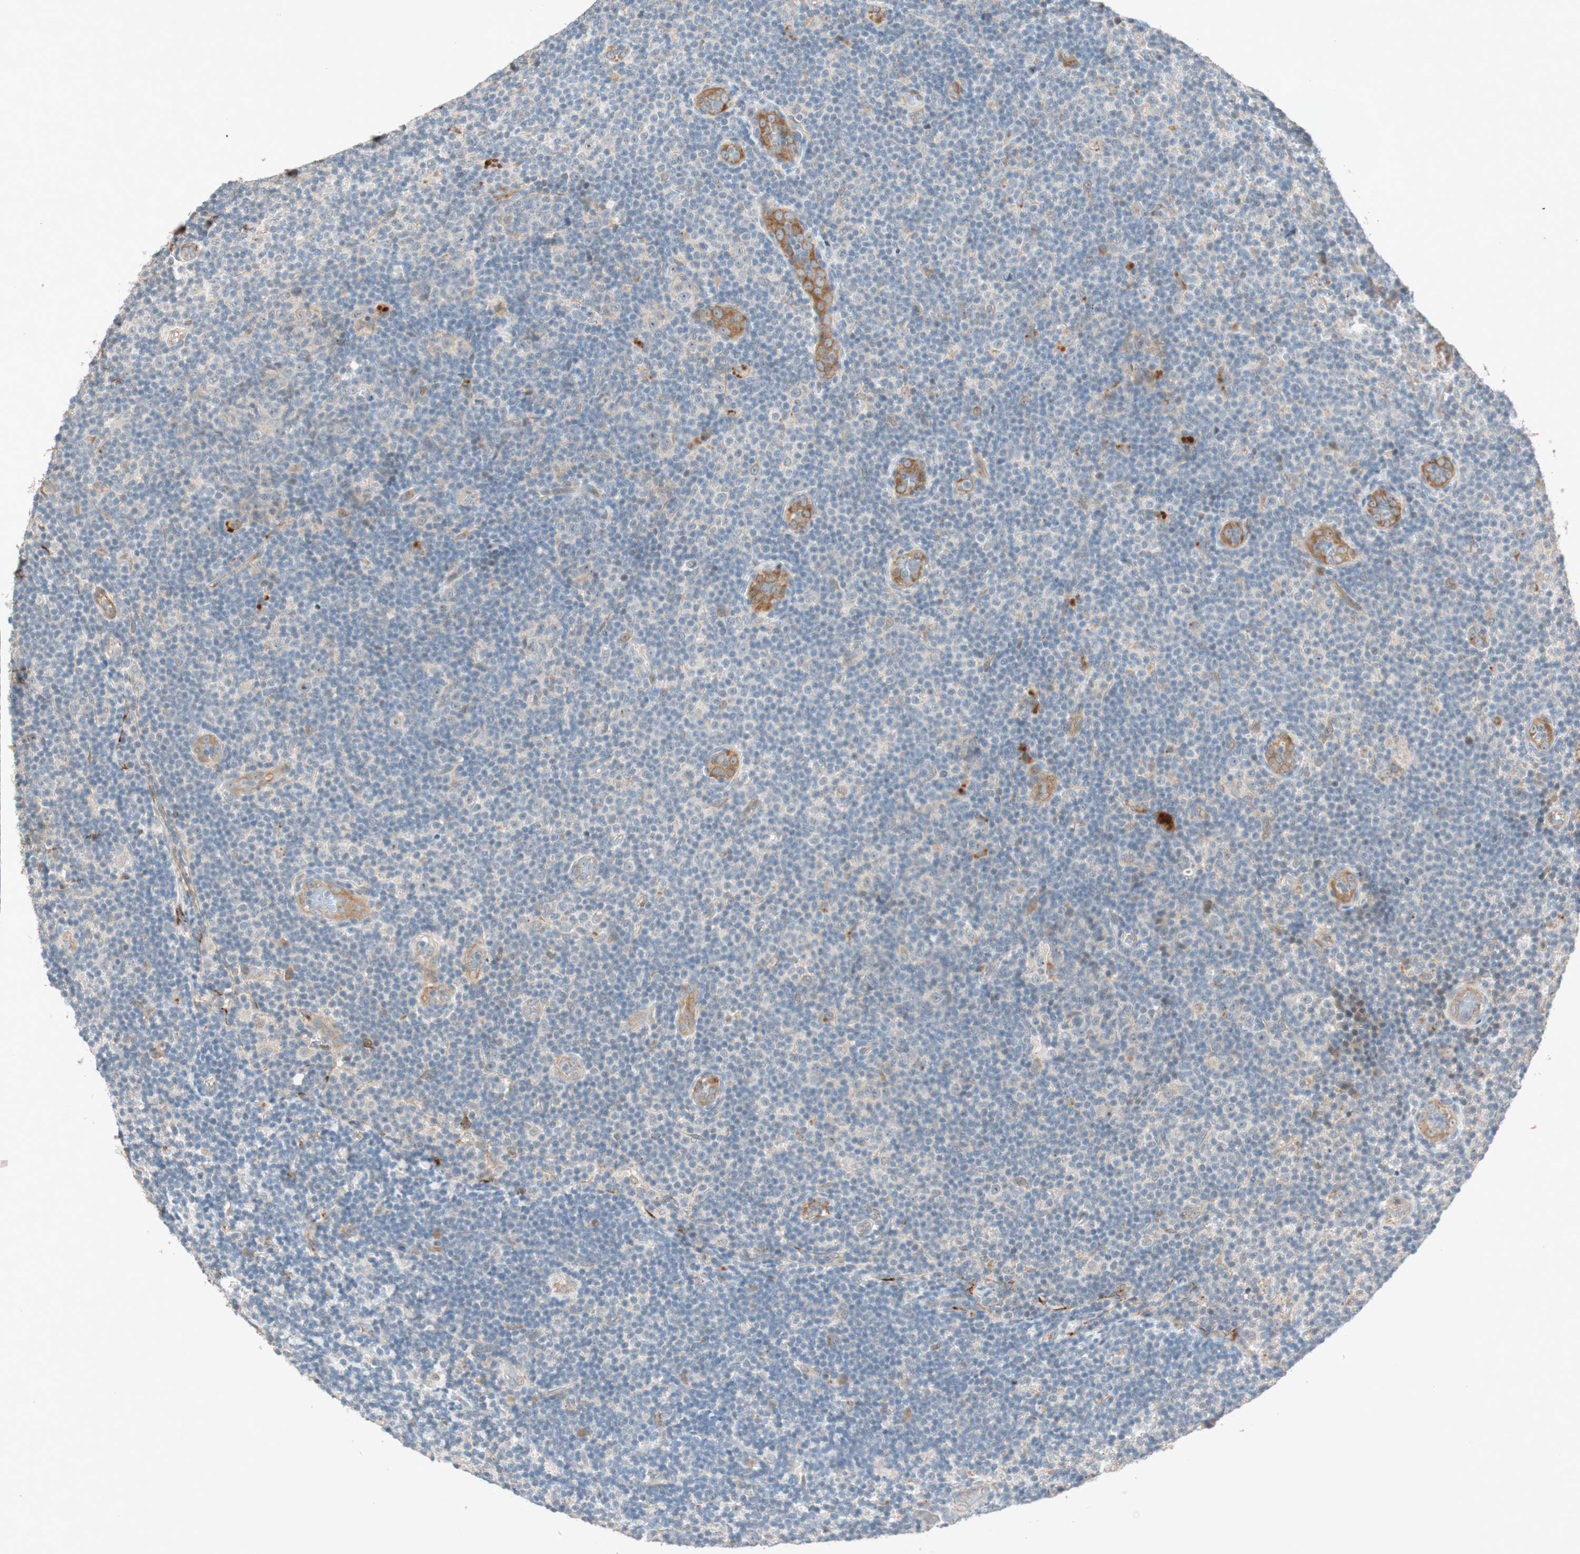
{"staining": {"intensity": "negative", "quantity": "none", "location": "none"}, "tissue": "lymphoma", "cell_type": "Tumor cells", "image_type": "cancer", "snomed": [{"axis": "morphology", "description": "Malignant lymphoma, non-Hodgkin's type, Low grade"}, {"axis": "topography", "description": "Lymph node"}], "caption": "There is no significant staining in tumor cells of lymphoma.", "gene": "EPHA6", "patient": {"sex": "male", "age": 83}}